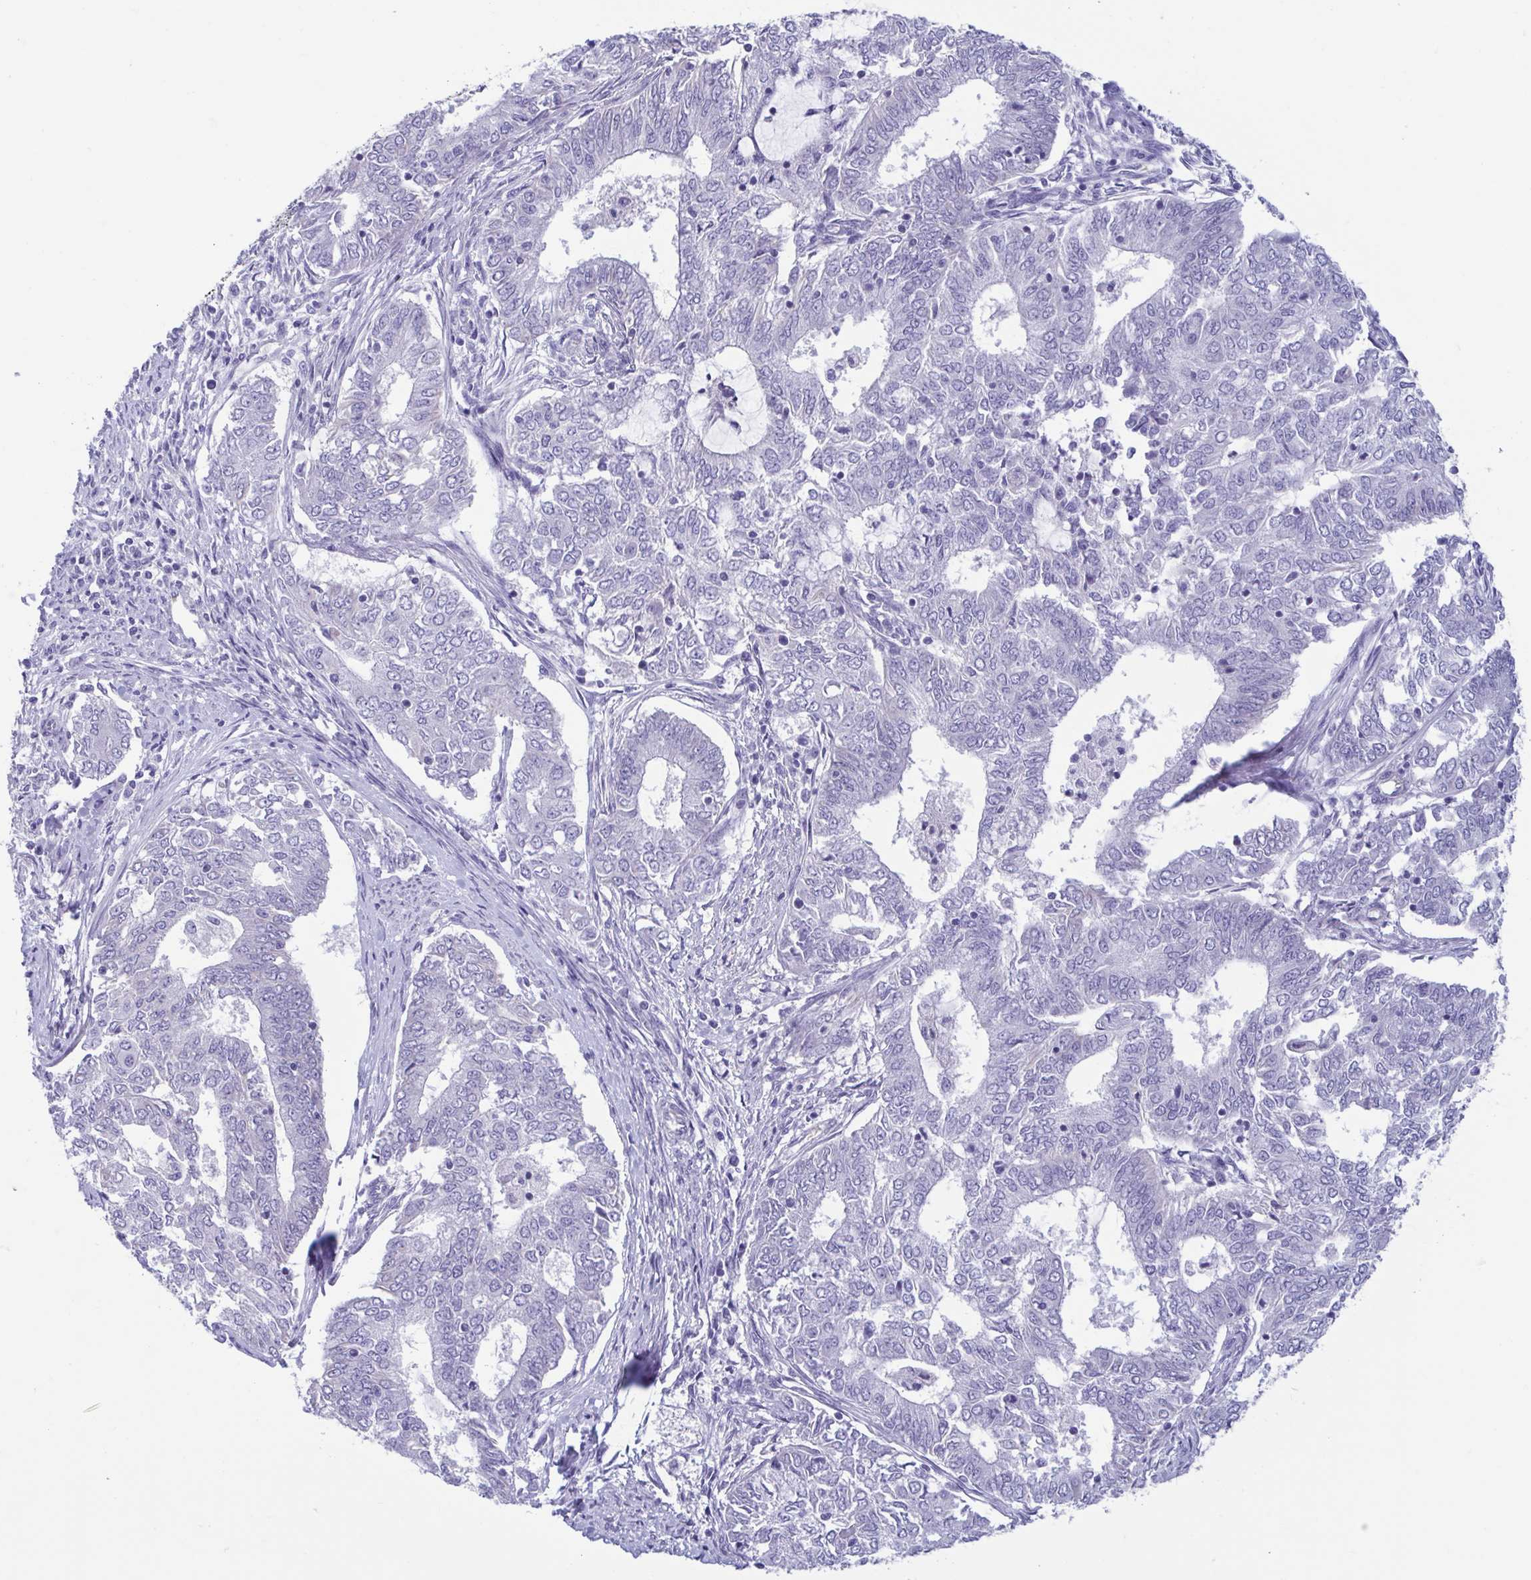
{"staining": {"intensity": "negative", "quantity": "none", "location": "none"}, "tissue": "endometrial cancer", "cell_type": "Tumor cells", "image_type": "cancer", "snomed": [{"axis": "morphology", "description": "Adenocarcinoma, NOS"}, {"axis": "topography", "description": "Endometrium"}], "caption": "A micrograph of human endometrial adenocarcinoma is negative for staining in tumor cells.", "gene": "MORC4", "patient": {"sex": "female", "age": 62}}